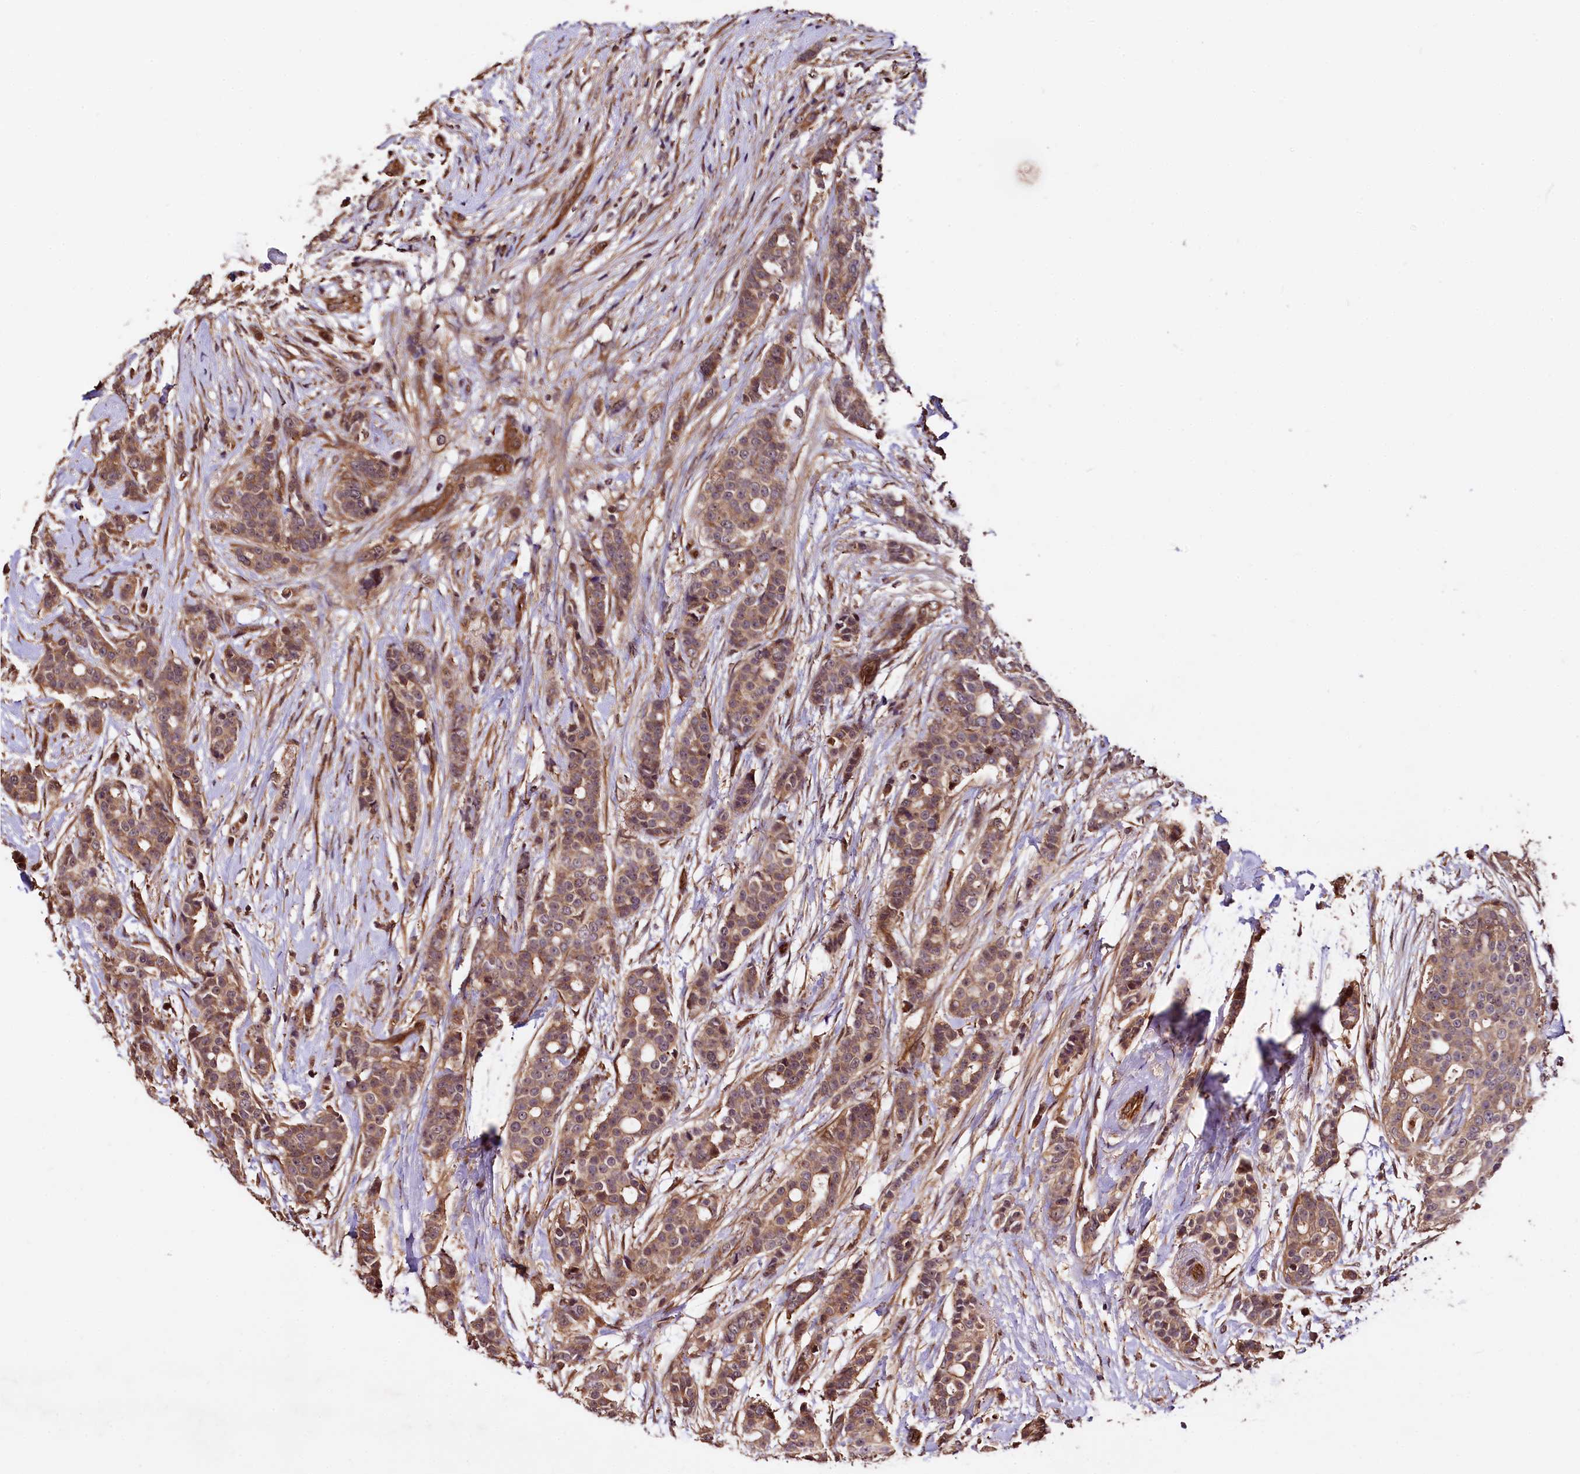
{"staining": {"intensity": "moderate", "quantity": ">75%", "location": "cytoplasmic/membranous"}, "tissue": "breast cancer", "cell_type": "Tumor cells", "image_type": "cancer", "snomed": [{"axis": "morphology", "description": "Lobular carcinoma"}, {"axis": "topography", "description": "Breast"}], "caption": "Immunohistochemistry (IHC) micrograph of breast cancer (lobular carcinoma) stained for a protein (brown), which shows medium levels of moderate cytoplasmic/membranous staining in approximately >75% of tumor cells.", "gene": "TBCEL", "patient": {"sex": "female", "age": 51}}